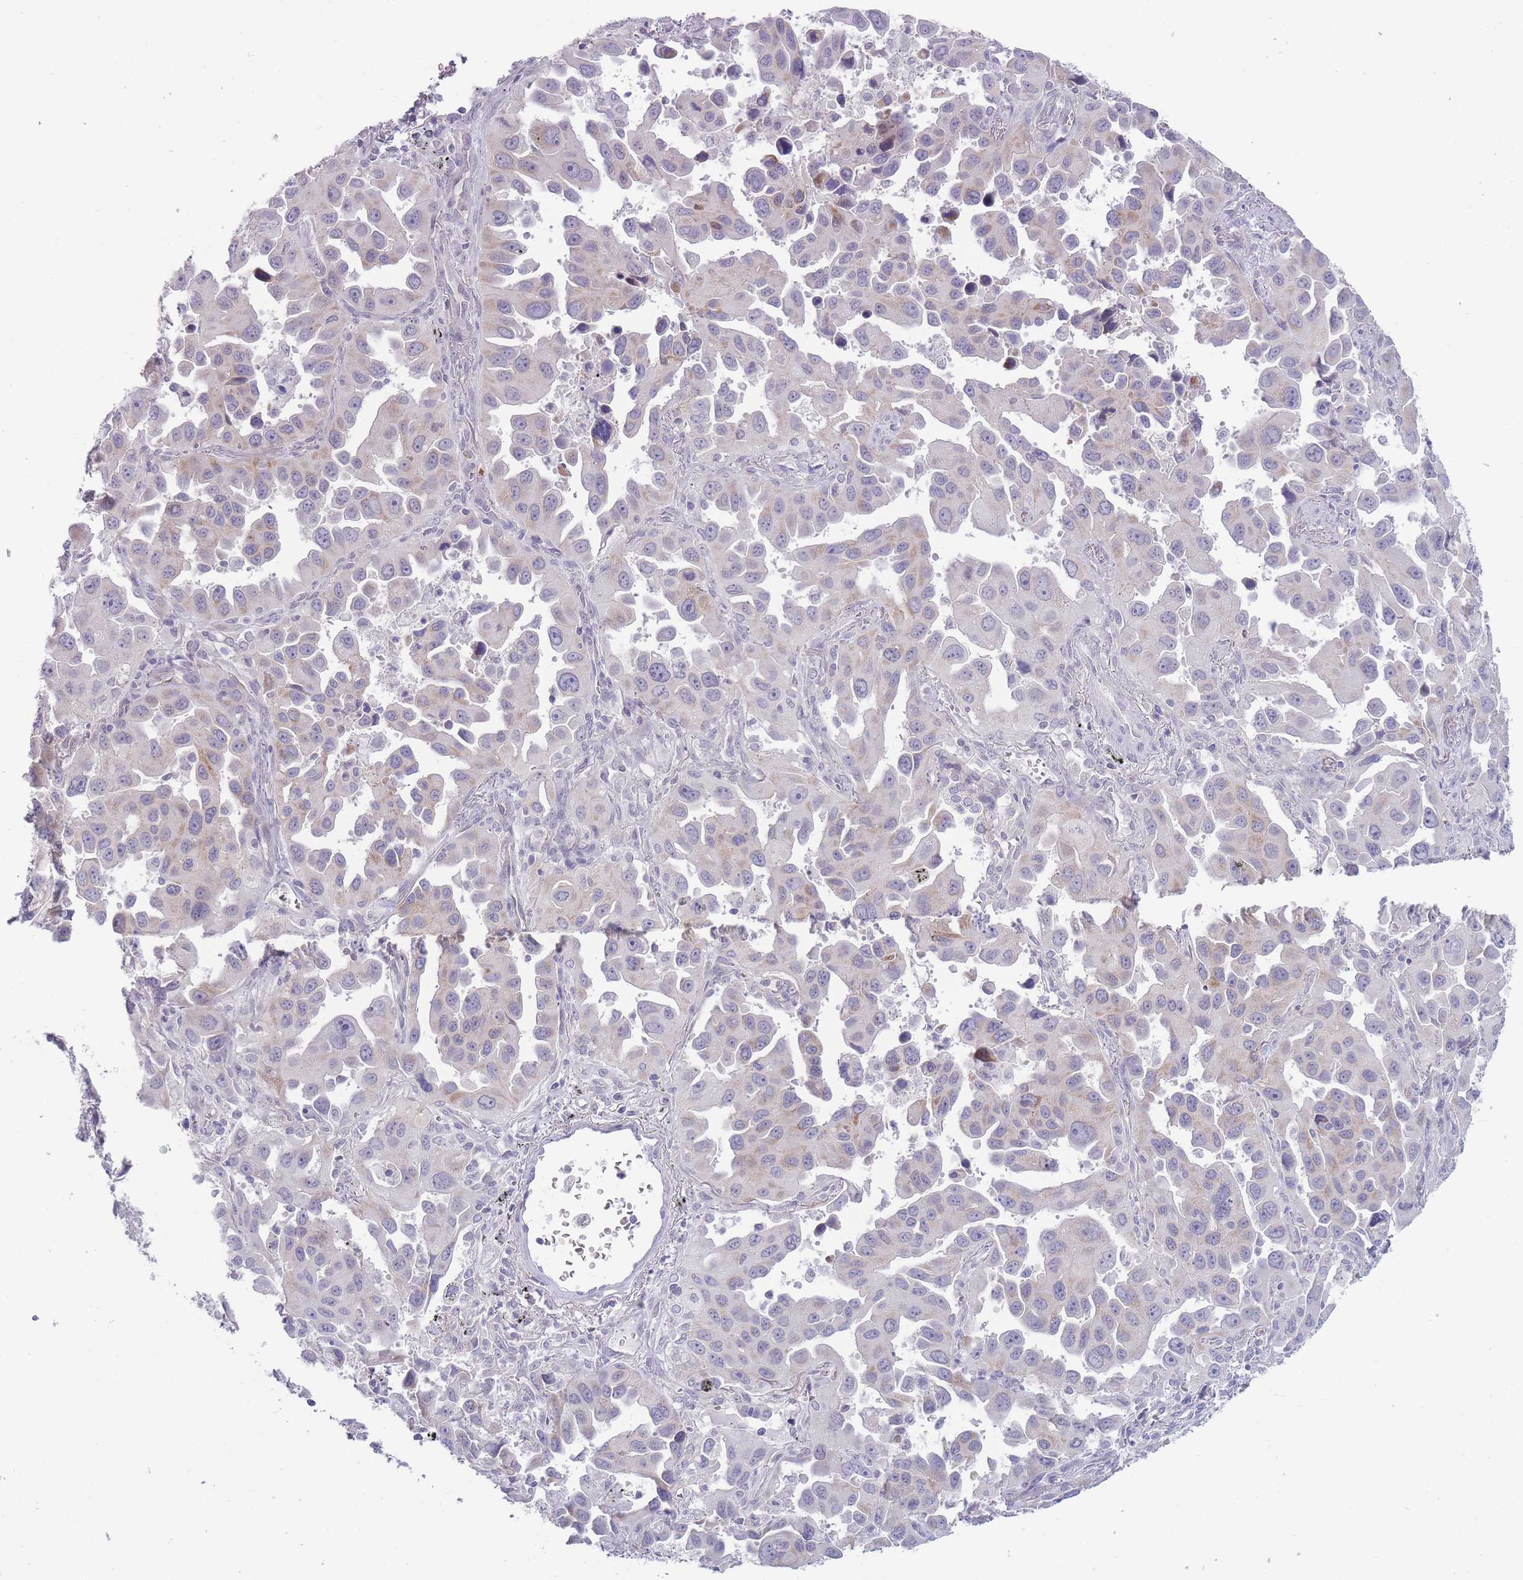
{"staining": {"intensity": "negative", "quantity": "none", "location": "none"}, "tissue": "lung cancer", "cell_type": "Tumor cells", "image_type": "cancer", "snomed": [{"axis": "morphology", "description": "Adenocarcinoma, NOS"}, {"axis": "topography", "description": "Lung"}], "caption": "Immunohistochemistry image of human lung cancer (adenocarcinoma) stained for a protein (brown), which exhibits no positivity in tumor cells.", "gene": "DCANP1", "patient": {"sex": "male", "age": 66}}